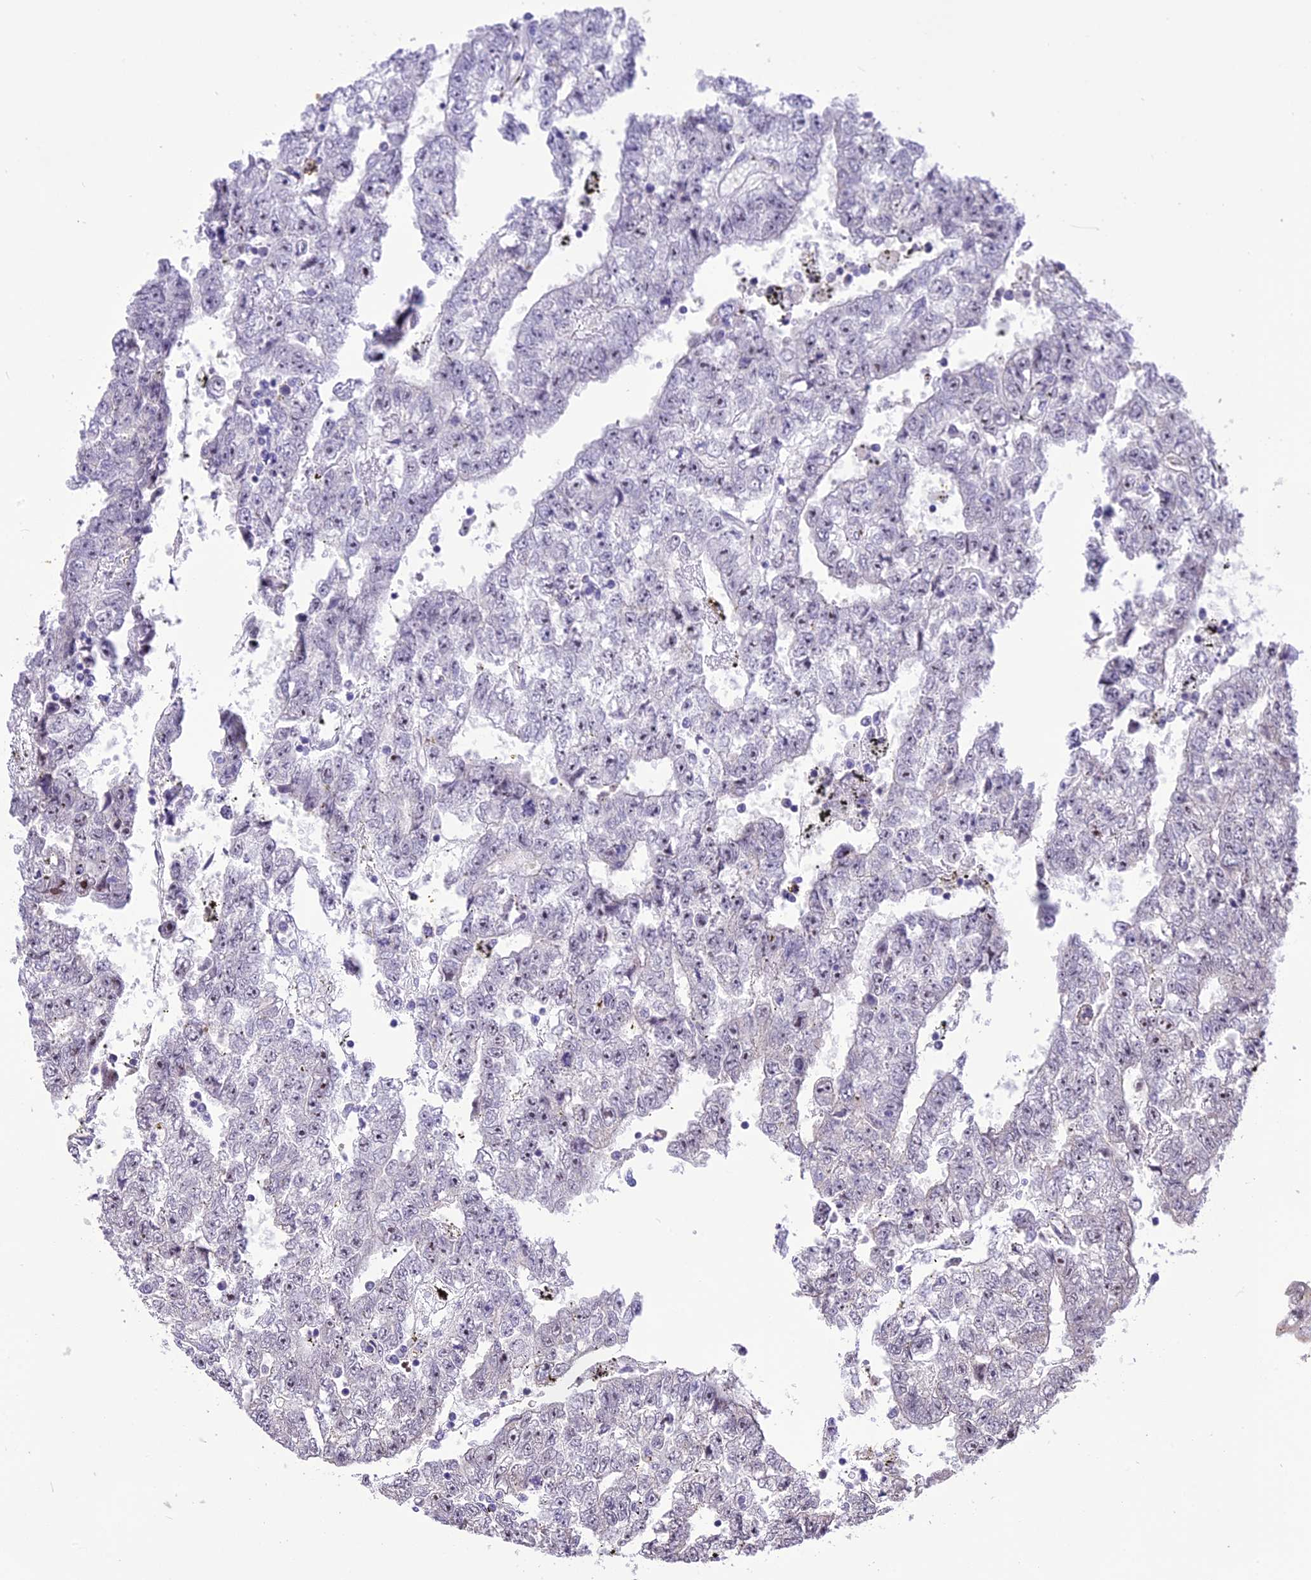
{"staining": {"intensity": "weak", "quantity": "<25%", "location": "nuclear"}, "tissue": "testis cancer", "cell_type": "Tumor cells", "image_type": "cancer", "snomed": [{"axis": "morphology", "description": "Carcinoma, Embryonal, NOS"}, {"axis": "topography", "description": "Testis"}], "caption": "Immunohistochemistry (IHC) micrograph of neoplastic tissue: human testis embryonal carcinoma stained with DAB (3,3'-diaminobenzidine) shows no significant protein expression in tumor cells.", "gene": "CMSS1", "patient": {"sex": "male", "age": 25}}